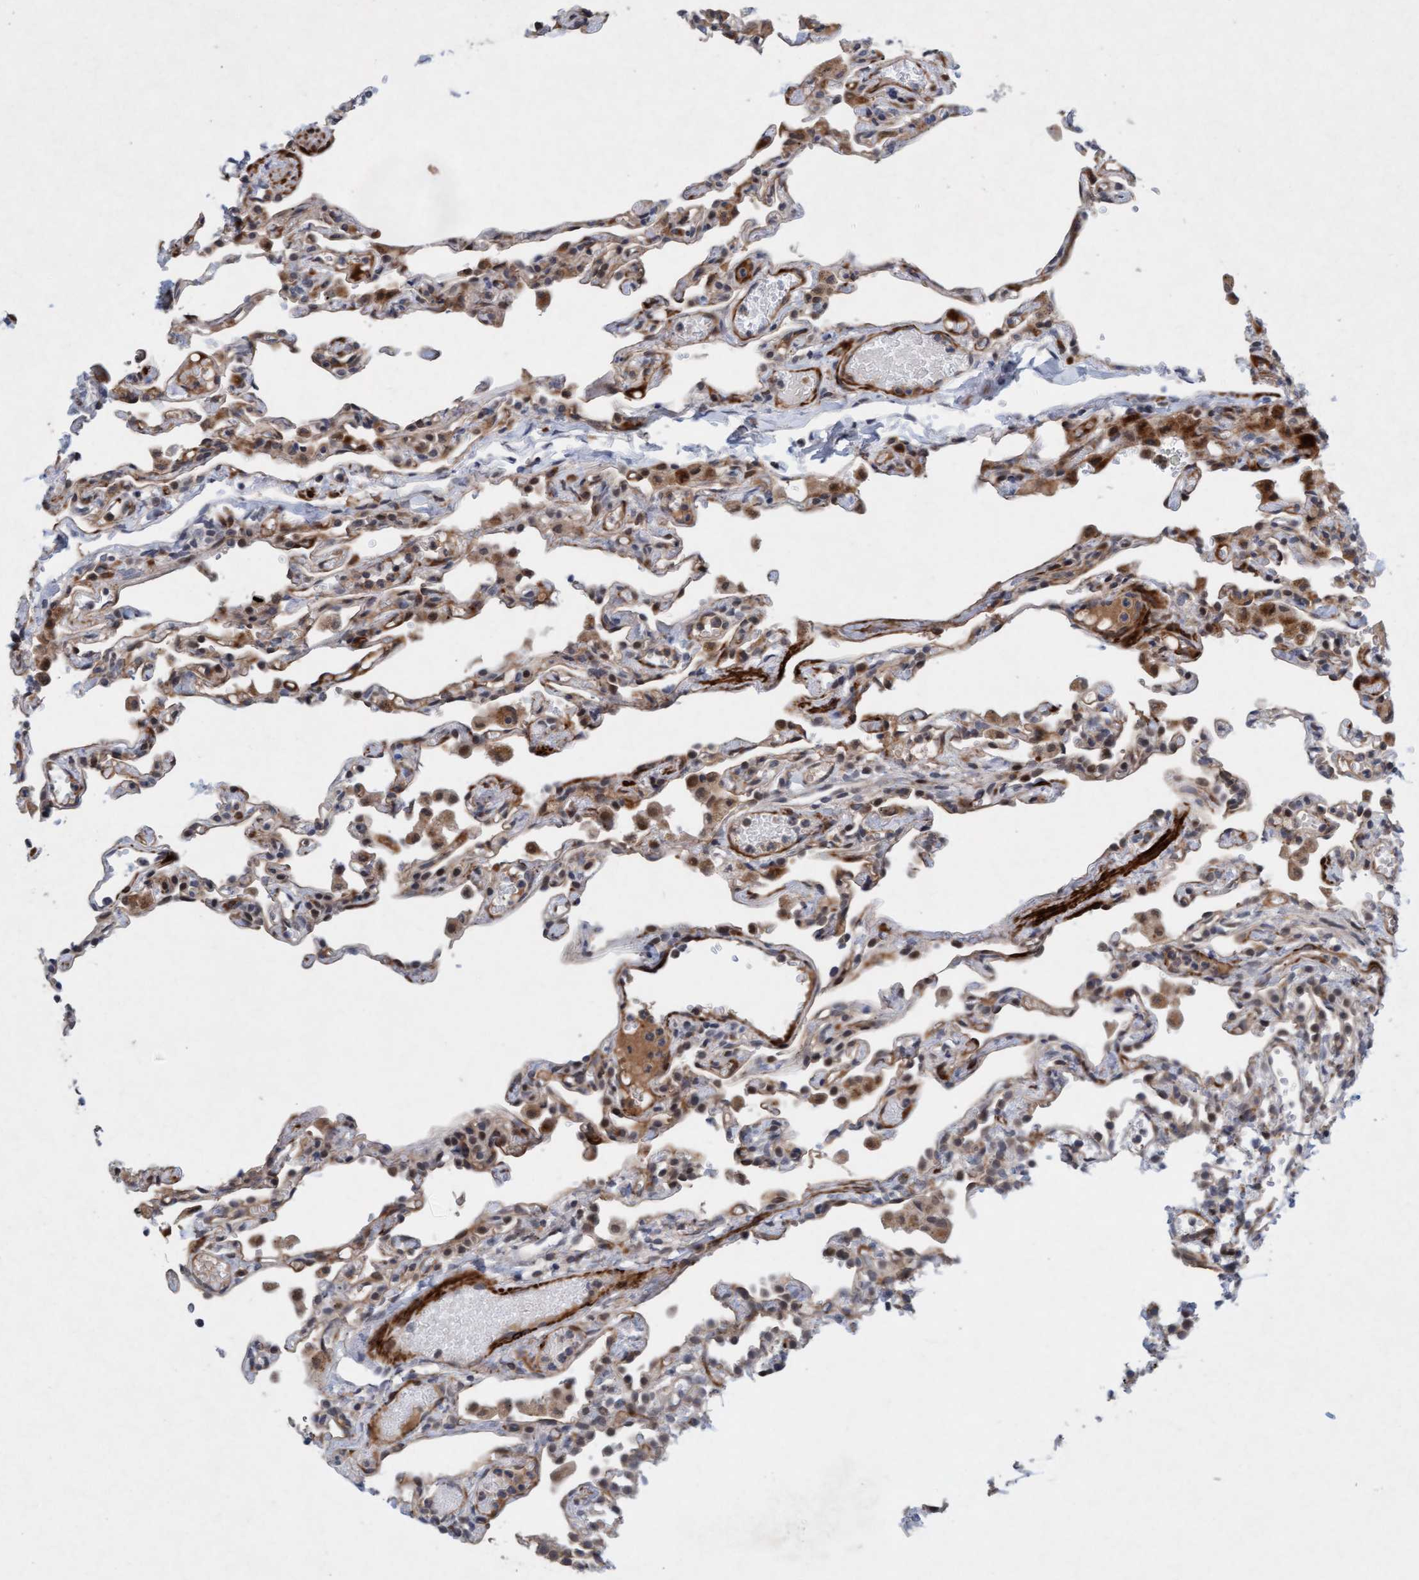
{"staining": {"intensity": "weak", "quantity": "25%-75%", "location": "cytoplasmic/membranous"}, "tissue": "lung", "cell_type": "Alveolar cells", "image_type": "normal", "snomed": [{"axis": "morphology", "description": "Normal tissue, NOS"}, {"axis": "topography", "description": "Lung"}], "caption": "High-magnification brightfield microscopy of benign lung stained with DAB (brown) and counterstained with hematoxylin (blue). alveolar cells exhibit weak cytoplasmic/membranous expression is seen in approximately25%-75% of cells.", "gene": "TMEM70", "patient": {"sex": "male", "age": 21}}